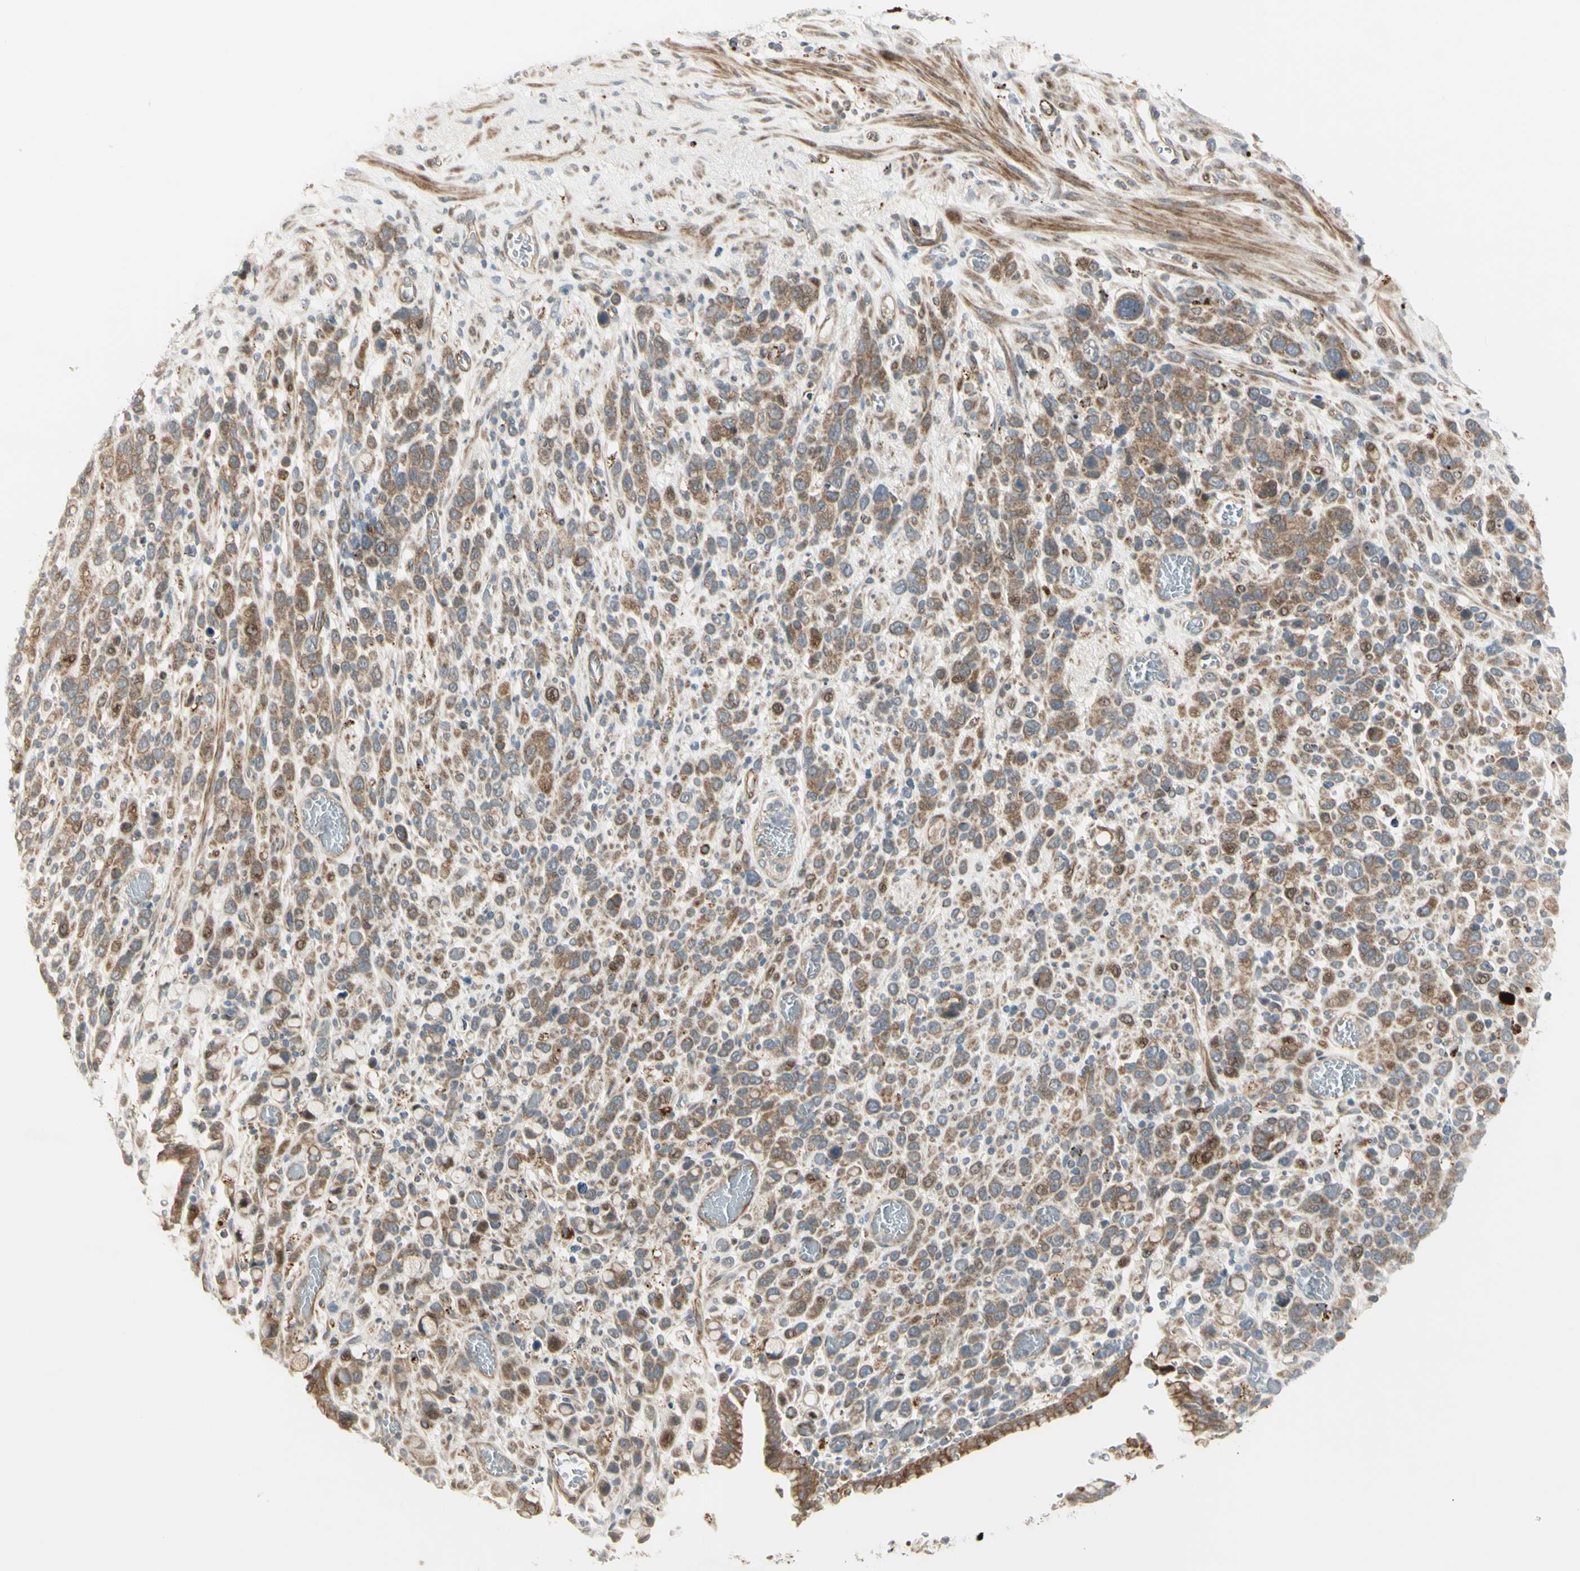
{"staining": {"intensity": "weak", "quantity": ">75%", "location": "cytoplasmic/membranous"}, "tissue": "stomach cancer", "cell_type": "Tumor cells", "image_type": "cancer", "snomed": [{"axis": "morphology", "description": "Normal tissue, NOS"}, {"axis": "morphology", "description": "Adenocarcinoma, NOS"}, {"axis": "morphology", "description": "Adenocarcinoma, High grade"}, {"axis": "topography", "description": "Stomach, upper"}, {"axis": "topography", "description": "Stomach"}], "caption": "Immunohistochemical staining of stomach adenocarcinoma reveals low levels of weak cytoplasmic/membranous staining in approximately >75% of tumor cells.", "gene": "NDFIP1", "patient": {"sex": "female", "age": 65}}